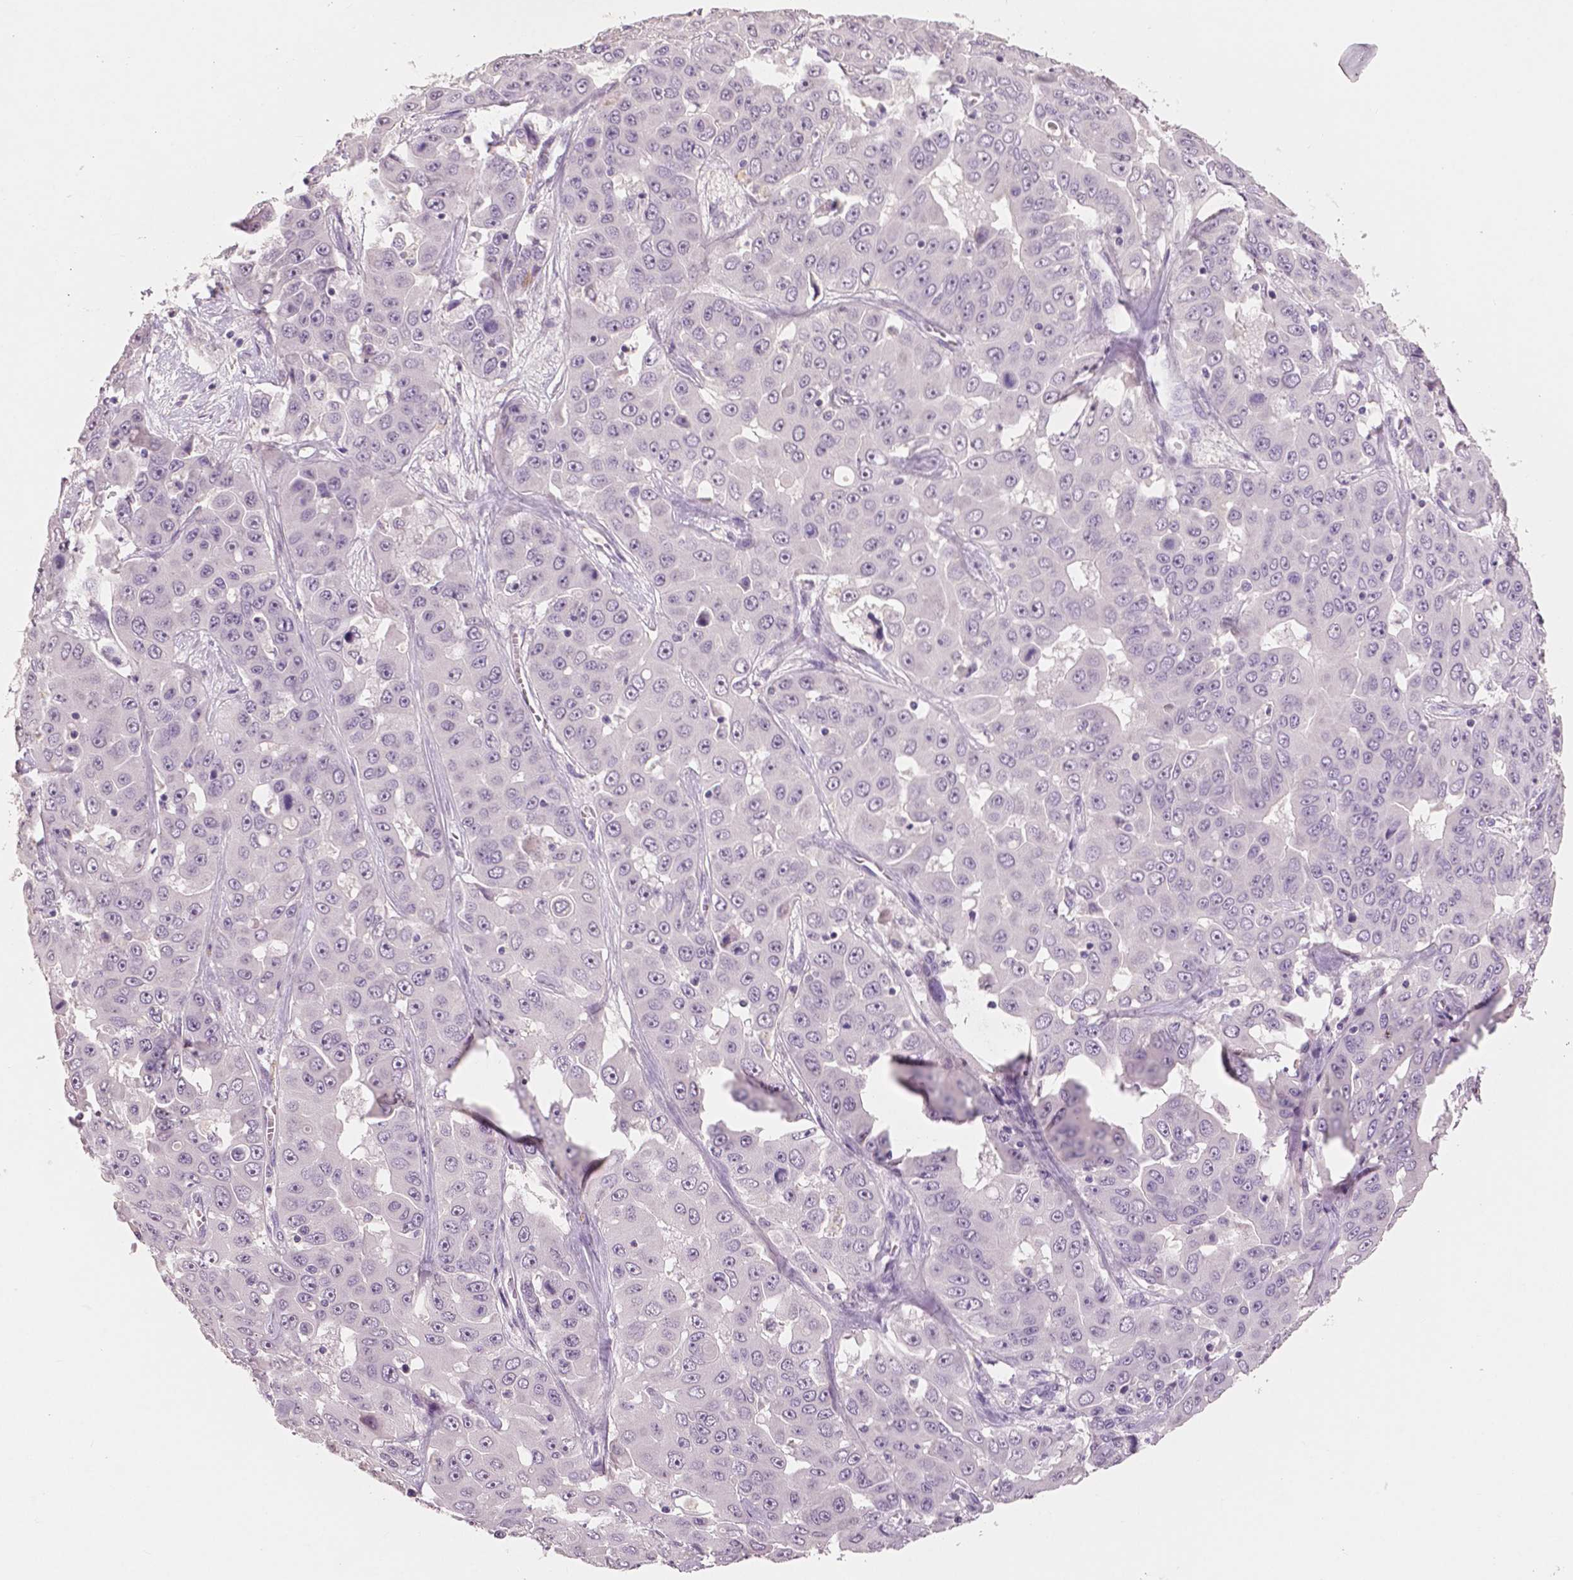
{"staining": {"intensity": "negative", "quantity": "none", "location": "none"}, "tissue": "liver cancer", "cell_type": "Tumor cells", "image_type": "cancer", "snomed": [{"axis": "morphology", "description": "Cholangiocarcinoma"}, {"axis": "topography", "description": "Liver"}], "caption": "This is a photomicrograph of immunohistochemistry (IHC) staining of liver cancer (cholangiocarcinoma), which shows no positivity in tumor cells. (Stains: DAB immunohistochemistry with hematoxylin counter stain, Microscopy: brightfield microscopy at high magnification).", "gene": "NECAB1", "patient": {"sex": "female", "age": 52}}